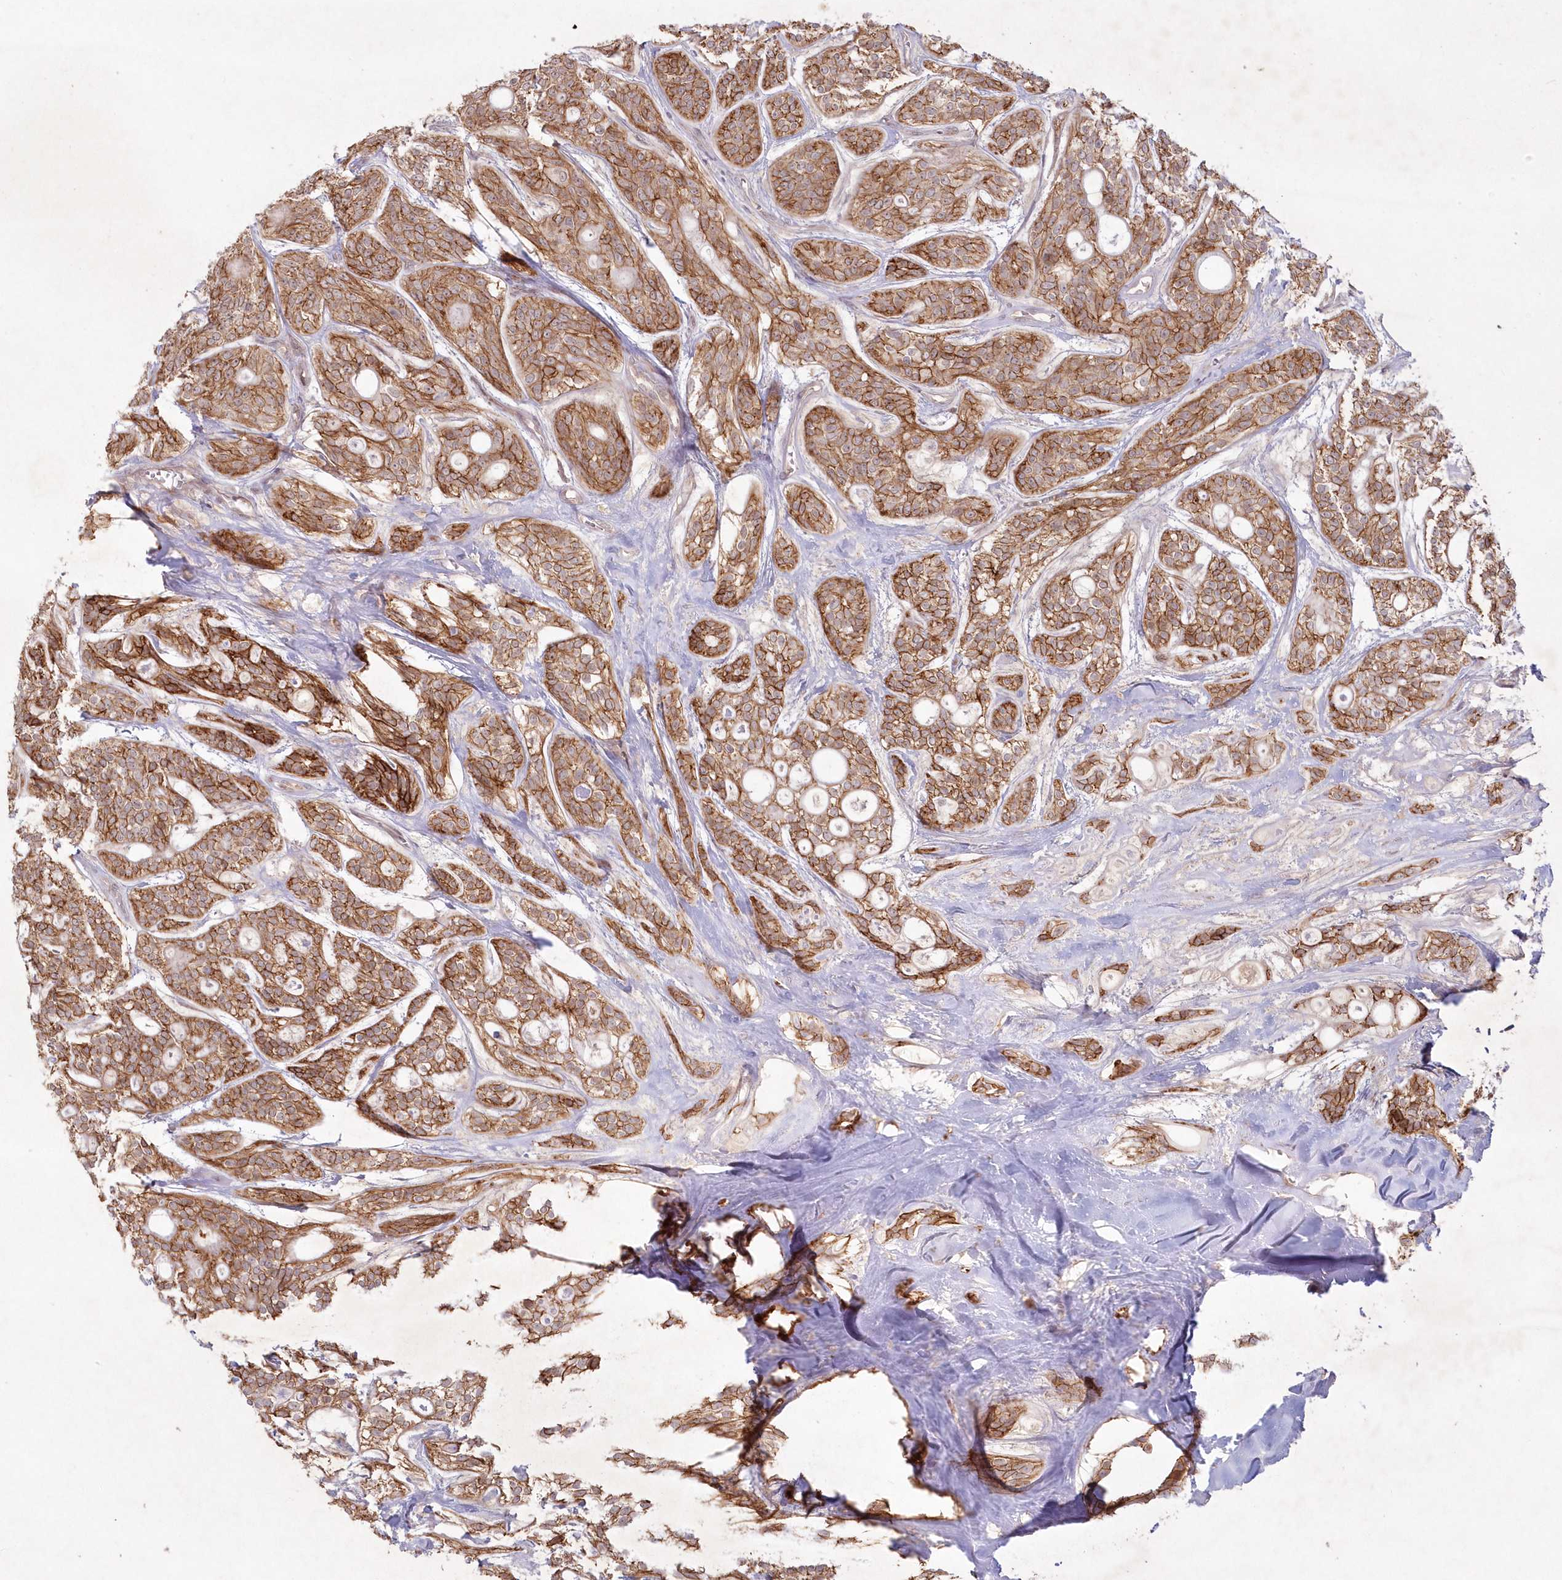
{"staining": {"intensity": "strong", "quantity": ">75%", "location": "cytoplasmic/membranous"}, "tissue": "head and neck cancer", "cell_type": "Tumor cells", "image_type": "cancer", "snomed": [{"axis": "morphology", "description": "Adenocarcinoma, NOS"}, {"axis": "topography", "description": "Head-Neck"}], "caption": "Head and neck adenocarcinoma stained for a protein reveals strong cytoplasmic/membranous positivity in tumor cells. Nuclei are stained in blue.", "gene": "TOGARAM2", "patient": {"sex": "male", "age": 66}}